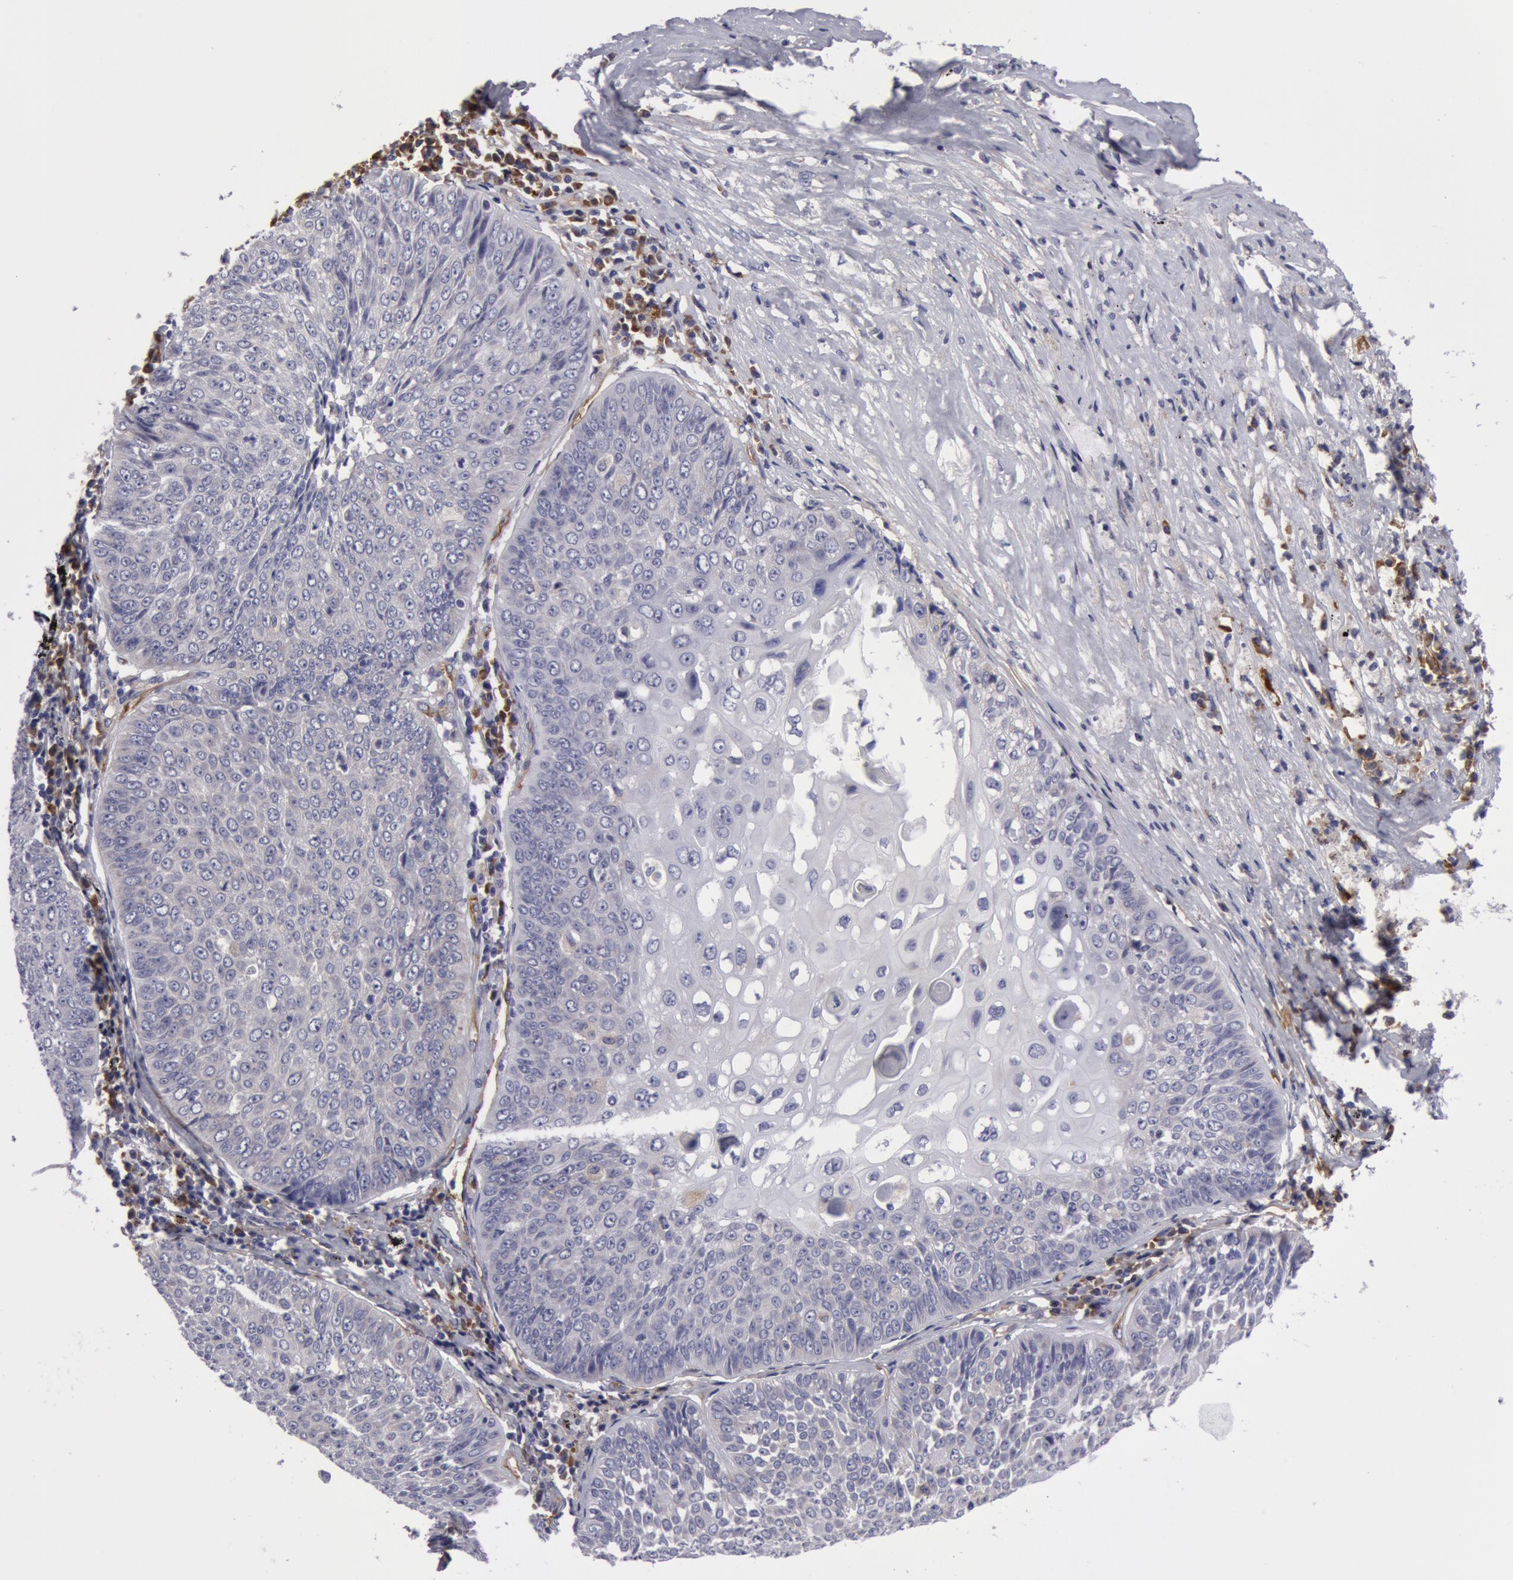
{"staining": {"intensity": "negative", "quantity": "none", "location": "none"}, "tissue": "lung cancer", "cell_type": "Tumor cells", "image_type": "cancer", "snomed": [{"axis": "morphology", "description": "Adenocarcinoma, NOS"}, {"axis": "topography", "description": "Lung"}], "caption": "Human lung cancer (adenocarcinoma) stained for a protein using immunohistochemistry shows no expression in tumor cells.", "gene": "IL23A", "patient": {"sex": "male", "age": 60}}